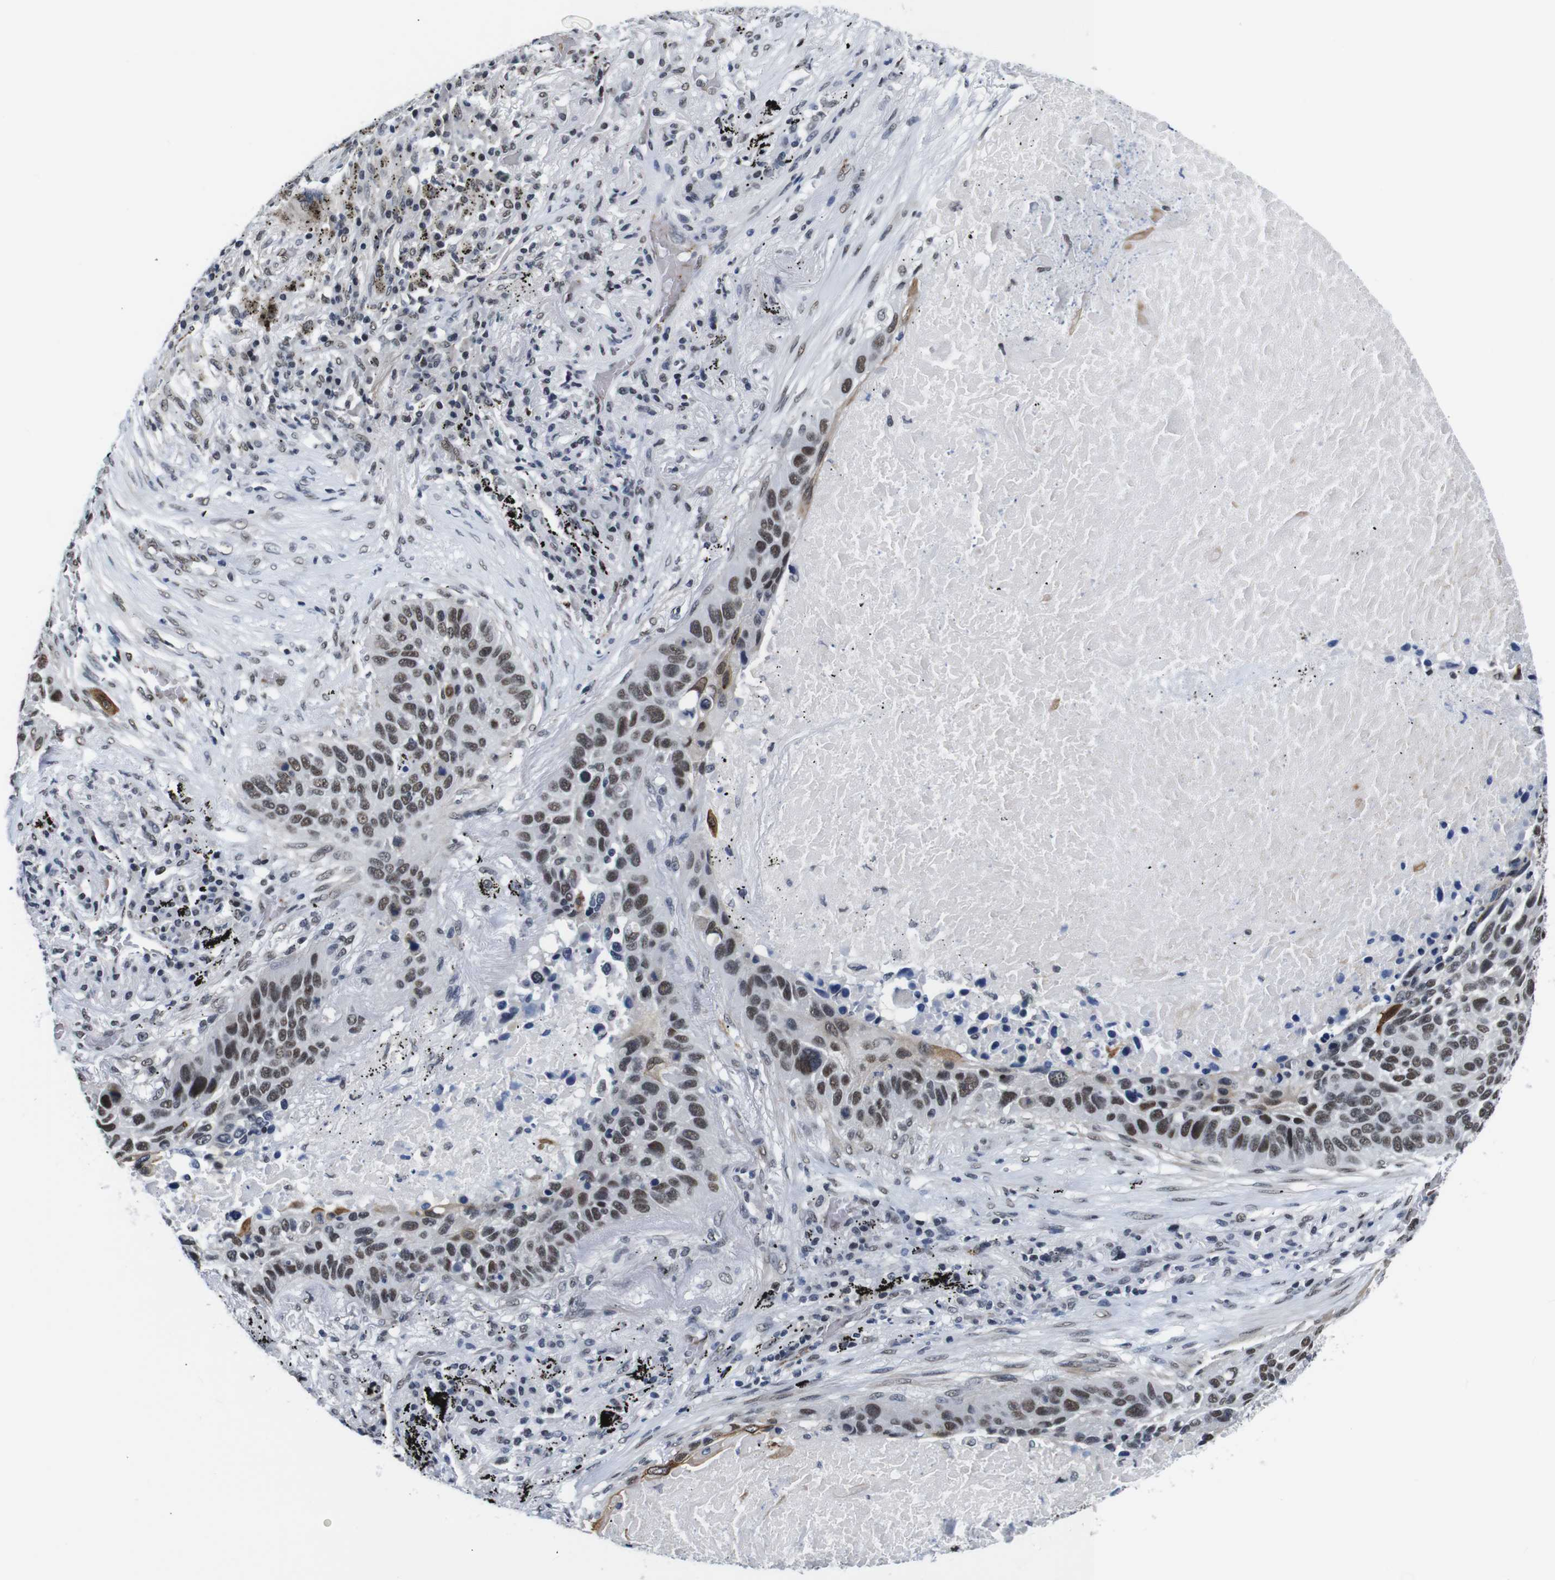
{"staining": {"intensity": "moderate", "quantity": ">75%", "location": "nuclear"}, "tissue": "lung cancer", "cell_type": "Tumor cells", "image_type": "cancer", "snomed": [{"axis": "morphology", "description": "Squamous cell carcinoma, NOS"}, {"axis": "topography", "description": "Lung"}], "caption": "Human lung cancer (squamous cell carcinoma) stained for a protein (brown) reveals moderate nuclear positive expression in approximately >75% of tumor cells.", "gene": "ILDR2", "patient": {"sex": "male", "age": 57}}